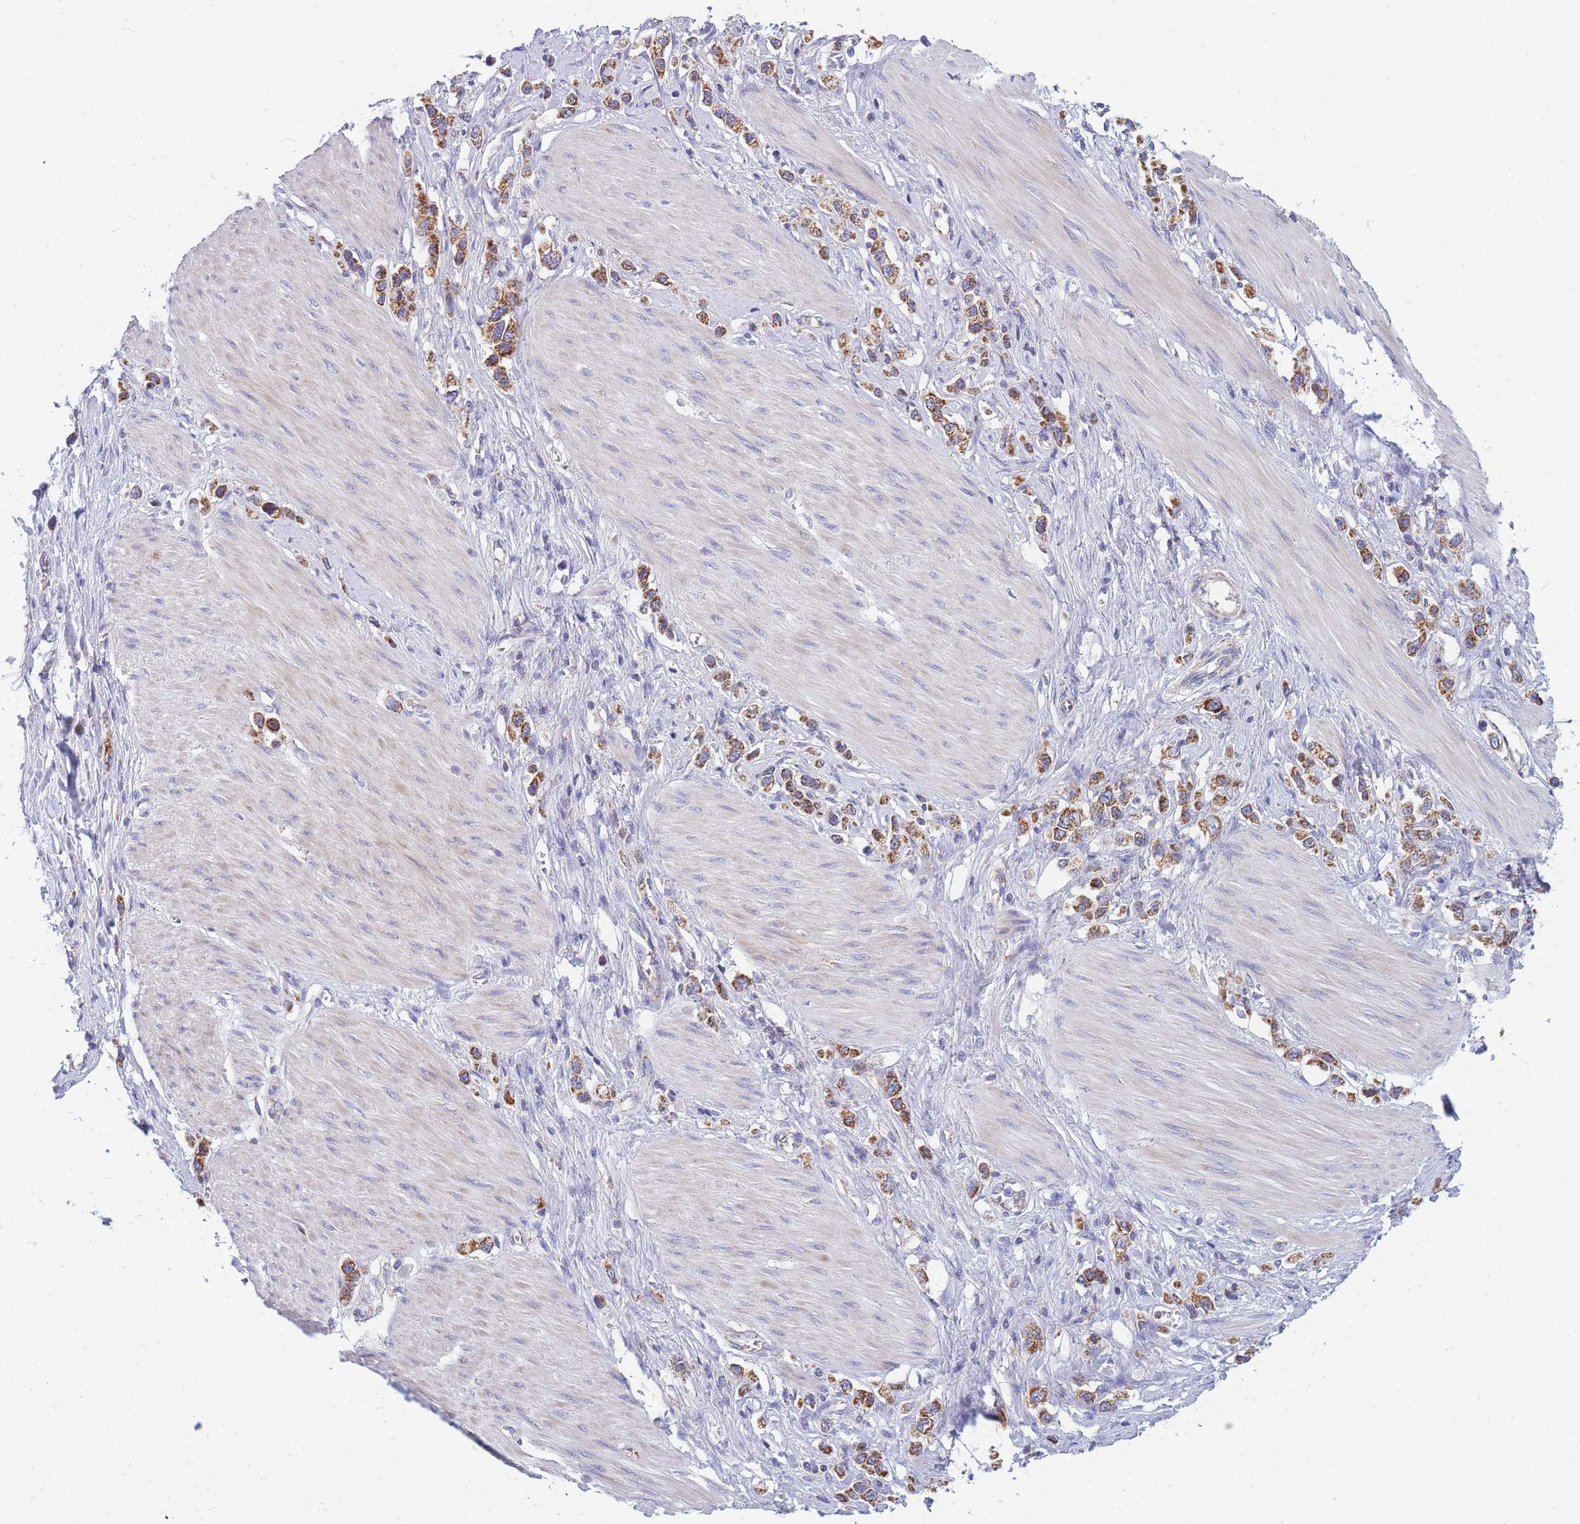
{"staining": {"intensity": "strong", "quantity": ">75%", "location": "cytoplasmic/membranous"}, "tissue": "stomach cancer", "cell_type": "Tumor cells", "image_type": "cancer", "snomed": [{"axis": "morphology", "description": "Adenocarcinoma, NOS"}, {"axis": "topography", "description": "Stomach"}], "caption": "Protein analysis of stomach cancer tissue exhibits strong cytoplasmic/membranous staining in approximately >75% of tumor cells.", "gene": "MRPS11", "patient": {"sex": "female", "age": 65}}